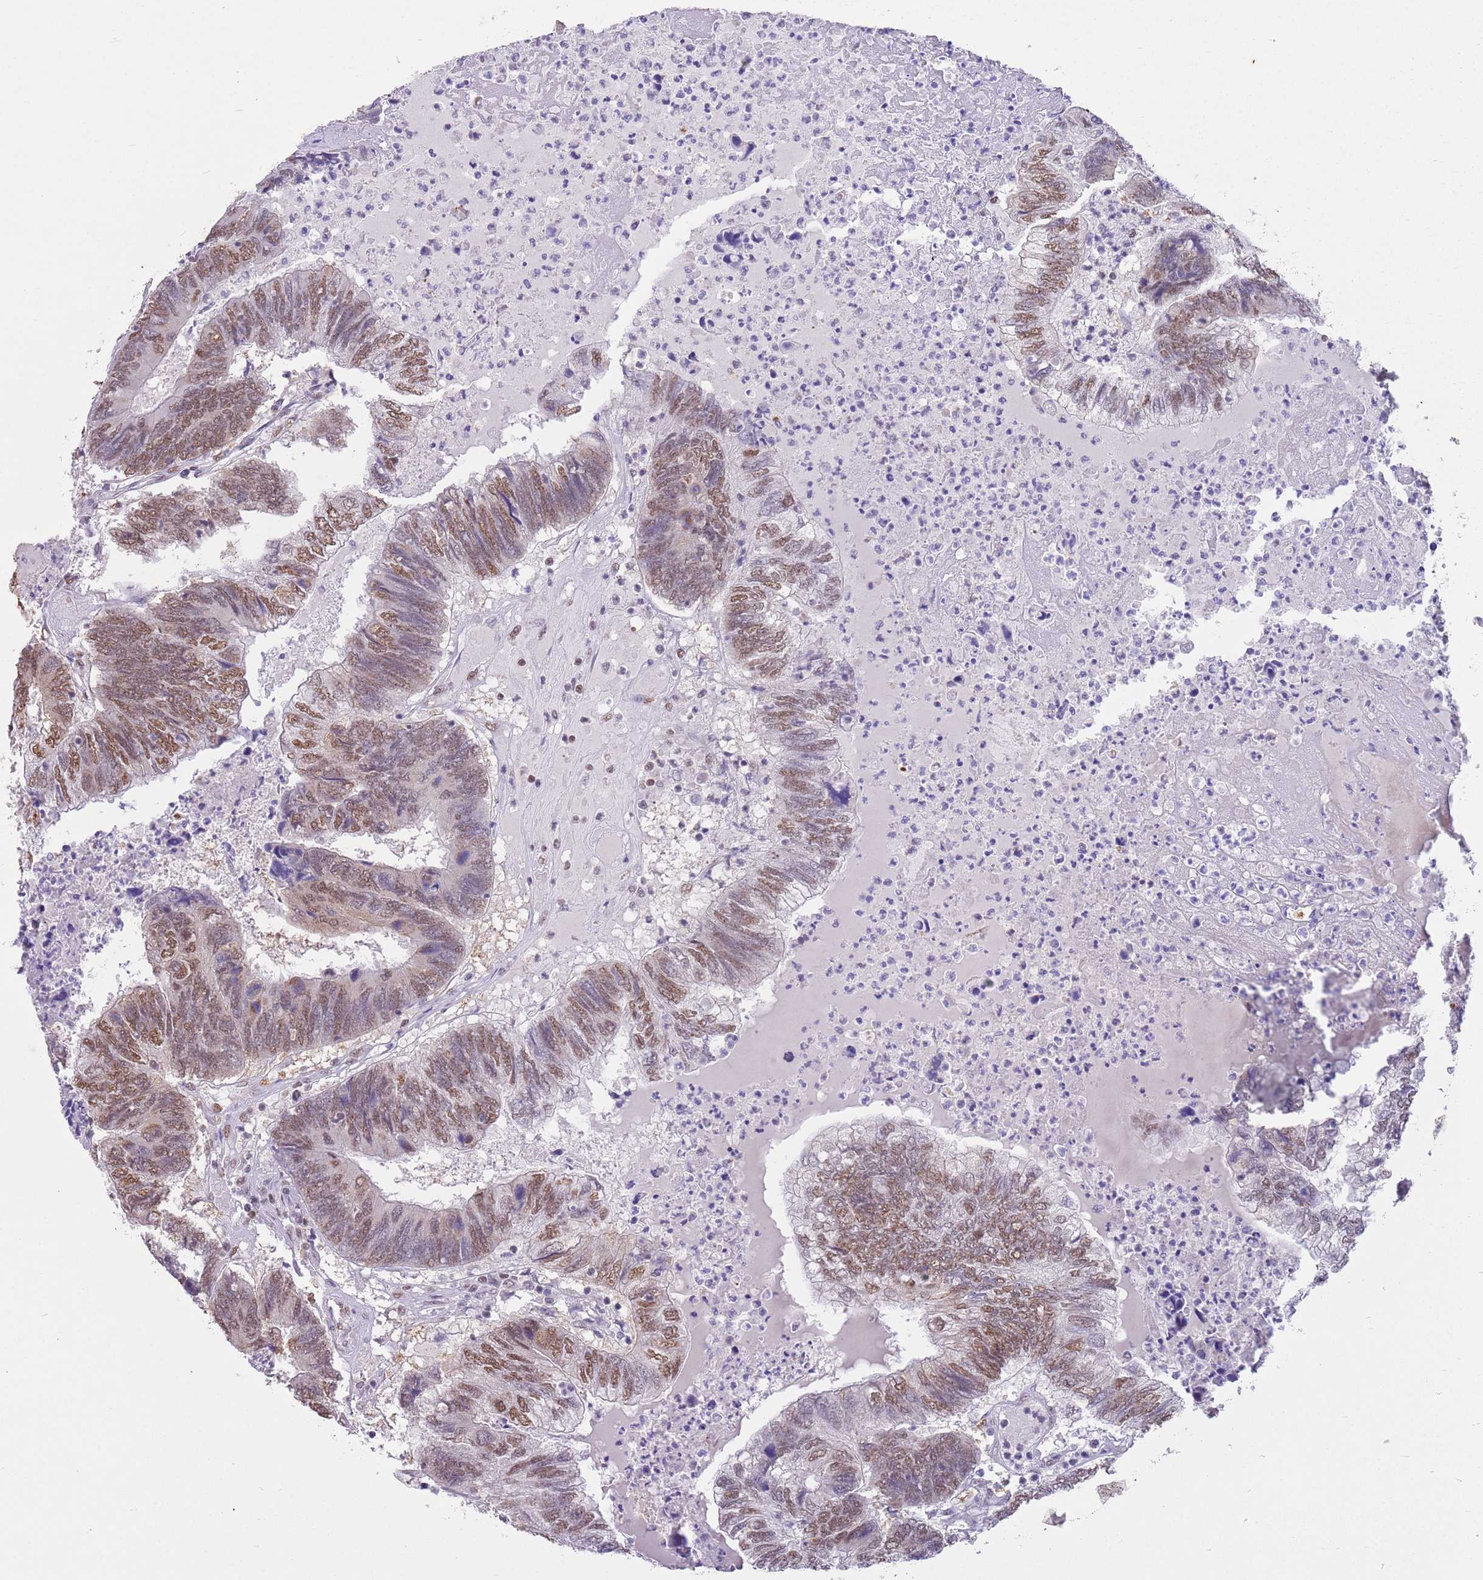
{"staining": {"intensity": "moderate", "quantity": "25%-75%", "location": "nuclear"}, "tissue": "colorectal cancer", "cell_type": "Tumor cells", "image_type": "cancer", "snomed": [{"axis": "morphology", "description": "Adenocarcinoma, NOS"}, {"axis": "topography", "description": "Colon"}], "caption": "Colorectal cancer (adenocarcinoma) was stained to show a protein in brown. There is medium levels of moderate nuclear expression in about 25%-75% of tumor cells.", "gene": "TRIM32", "patient": {"sex": "female", "age": 67}}